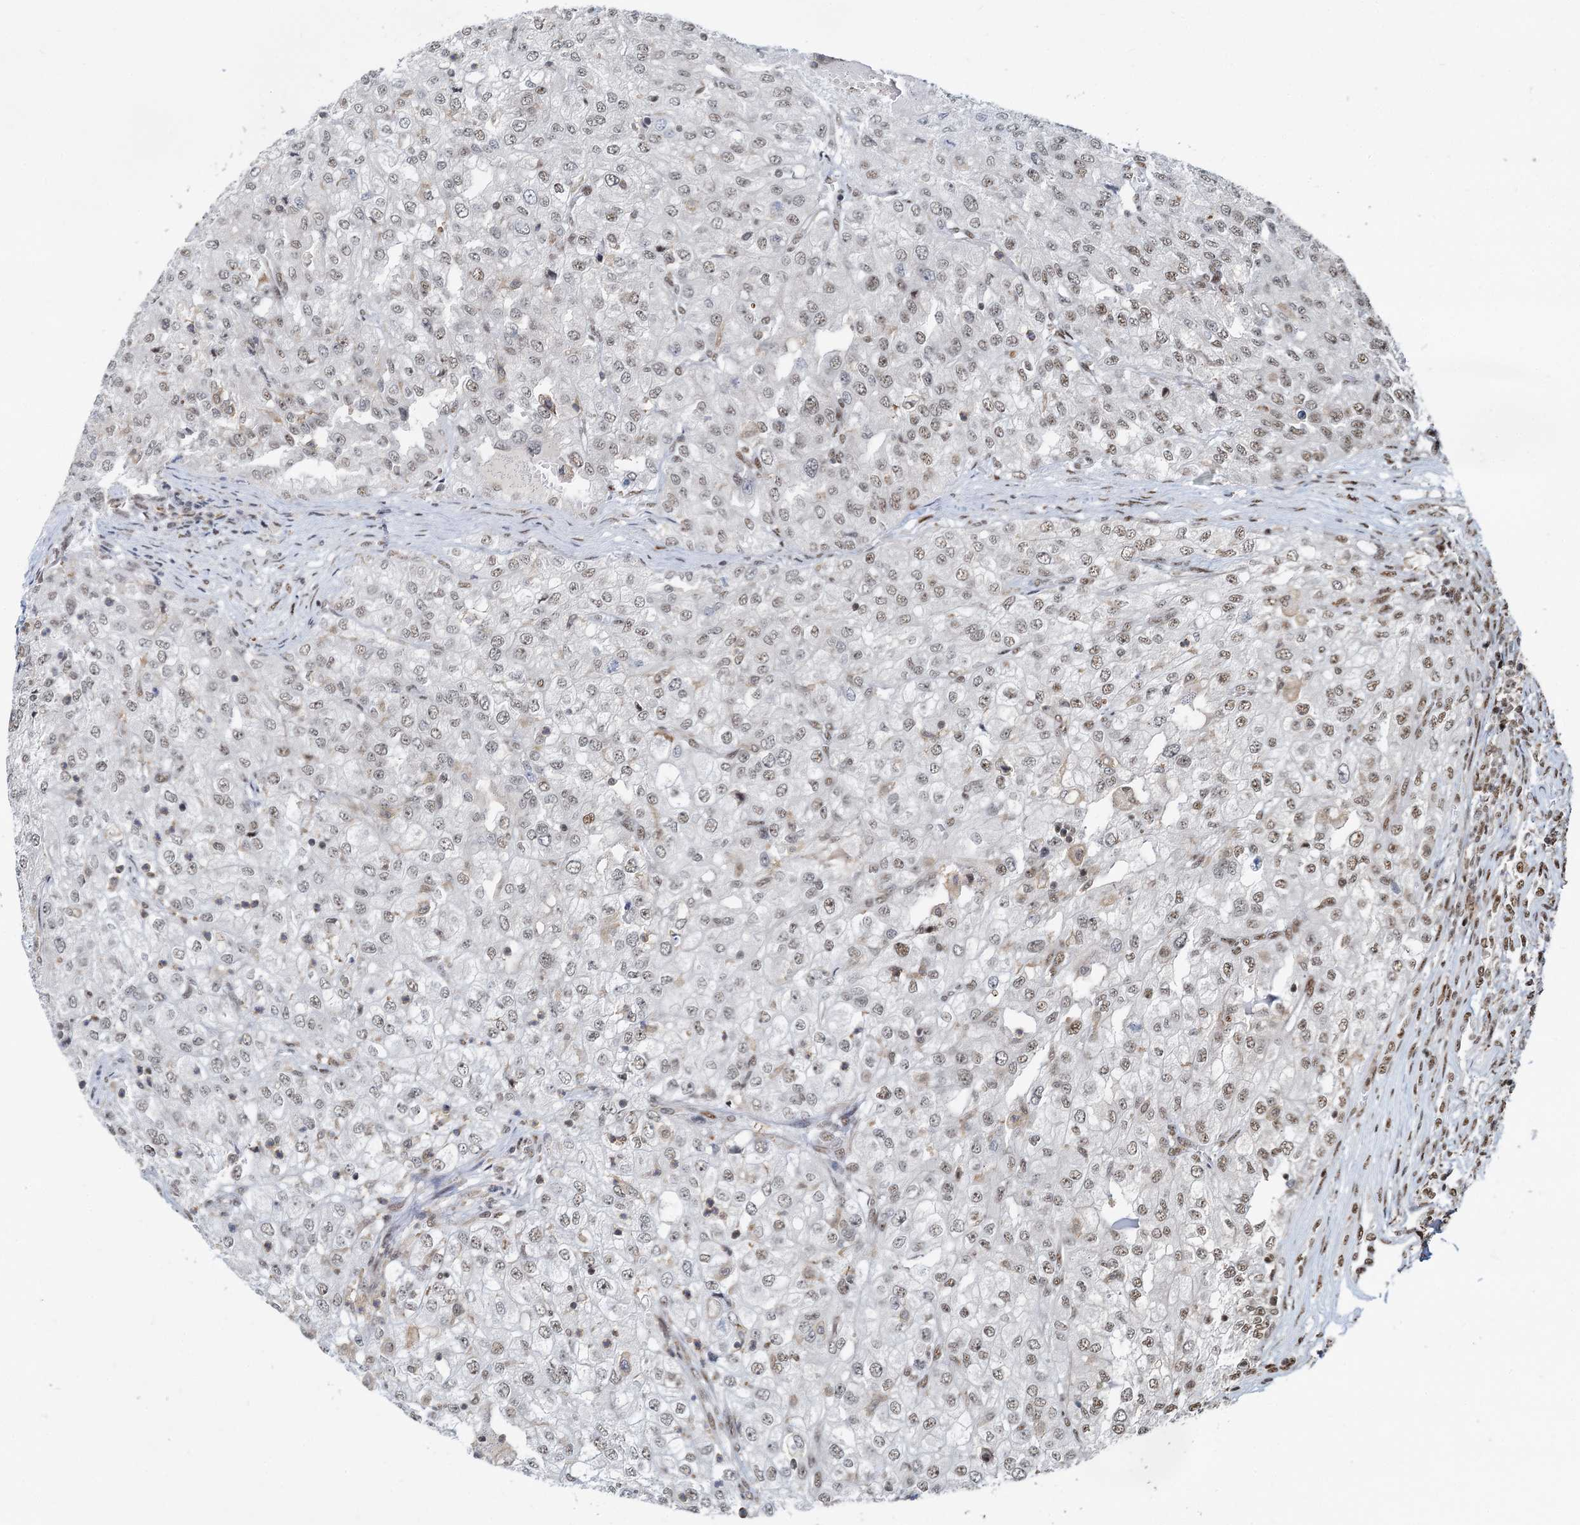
{"staining": {"intensity": "moderate", "quantity": "<25%", "location": "nuclear"}, "tissue": "renal cancer", "cell_type": "Tumor cells", "image_type": "cancer", "snomed": [{"axis": "morphology", "description": "Adenocarcinoma, NOS"}, {"axis": "topography", "description": "Kidney"}], "caption": "Immunohistochemical staining of renal cancer (adenocarcinoma) shows low levels of moderate nuclear positivity in about <25% of tumor cells.", "gene": "RBM26", "patient": {"sex": "female", "age": 54}}